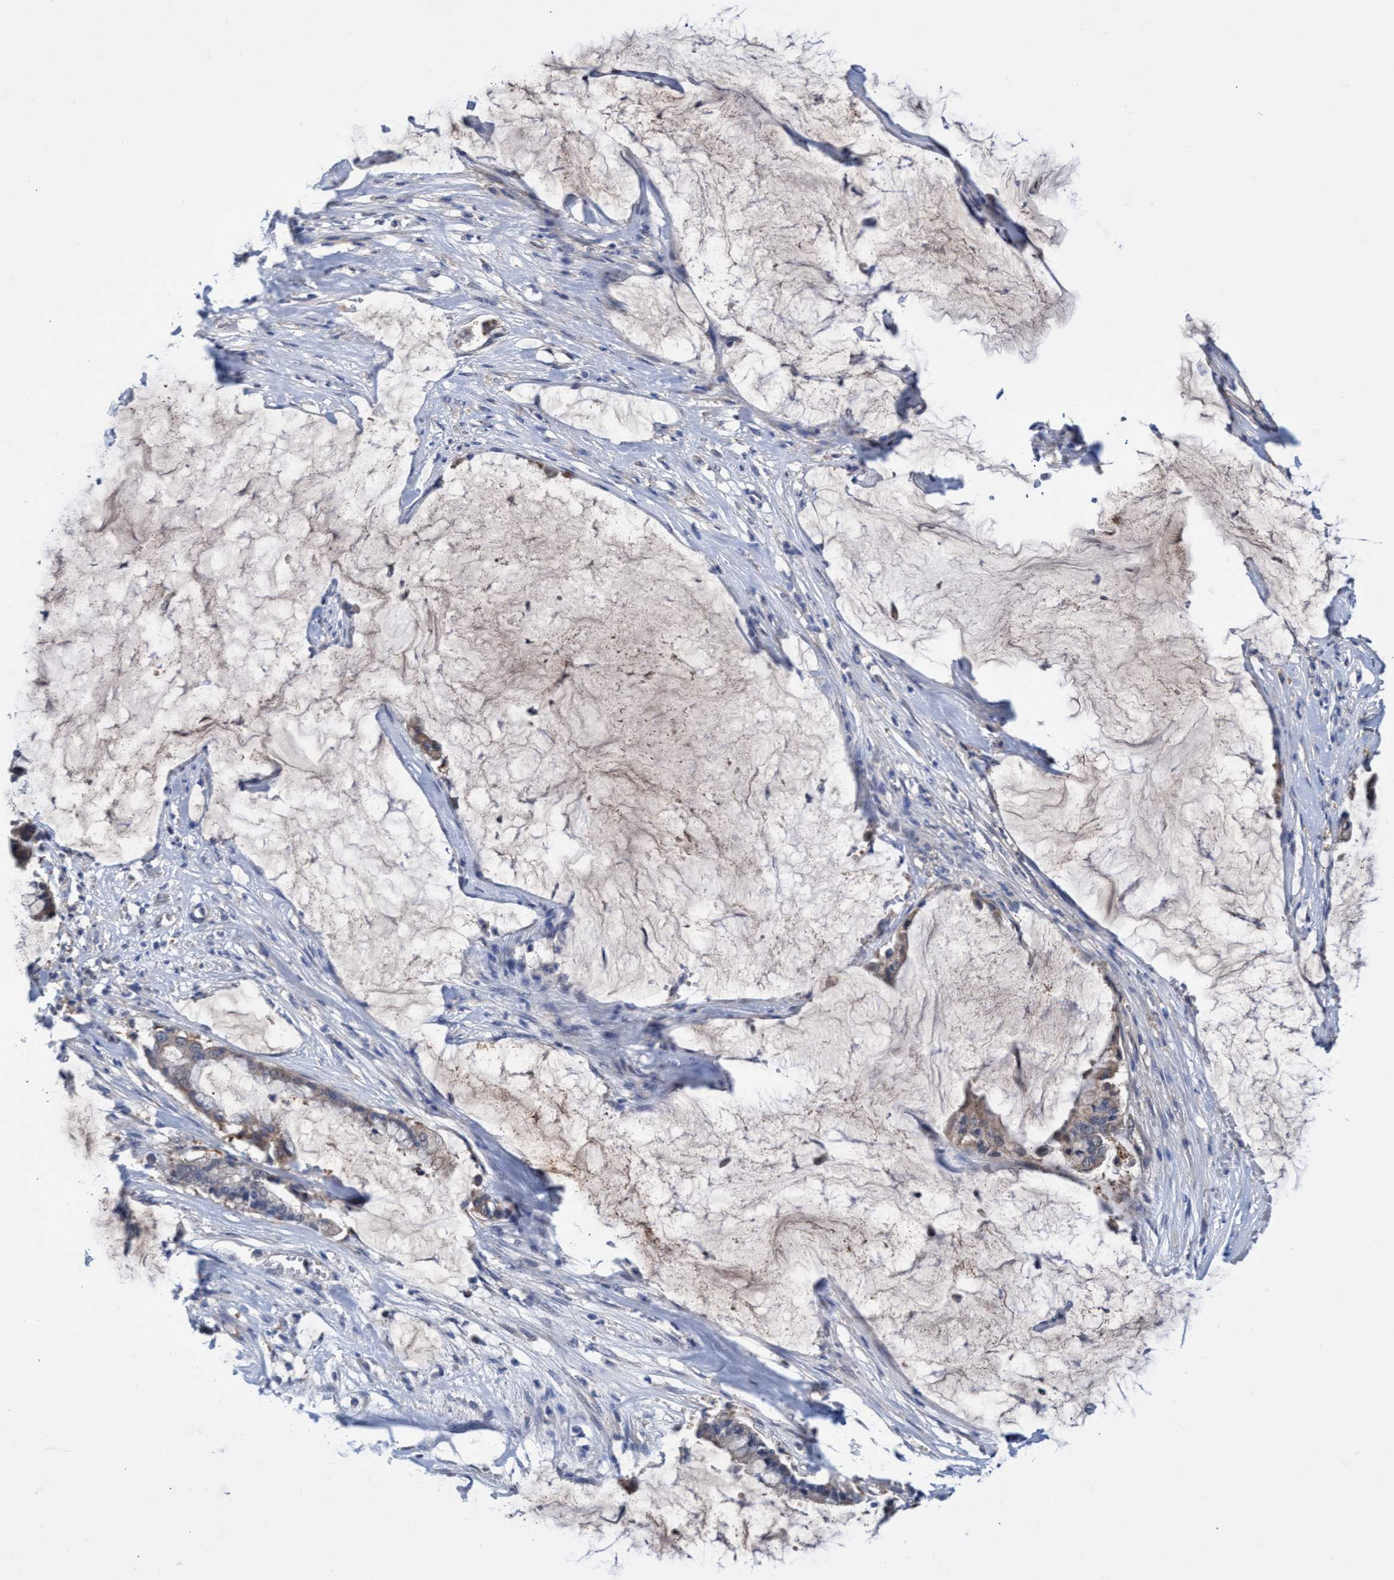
{"staining": {"intensity": "weak", "quantity": "<25%", "location": "cytoplasmic/membranous"}, "tissue": "pancreatic cancer", "cell_type": "Tumor cells", "image_type": "cancer", "snomed": [{"axis": "morphology", "description": "Adenocarcinoma, NOS"}, {"axis": "topography", "description": "Pancreas"}], "caption": "Immunohistochemistry photomicrograph of pancreatic cancer stained for a protein (brown), which displays no expression in tumor cells.", "gene": "SVEP1", "patient": {"sex": "male", "age": 41}}